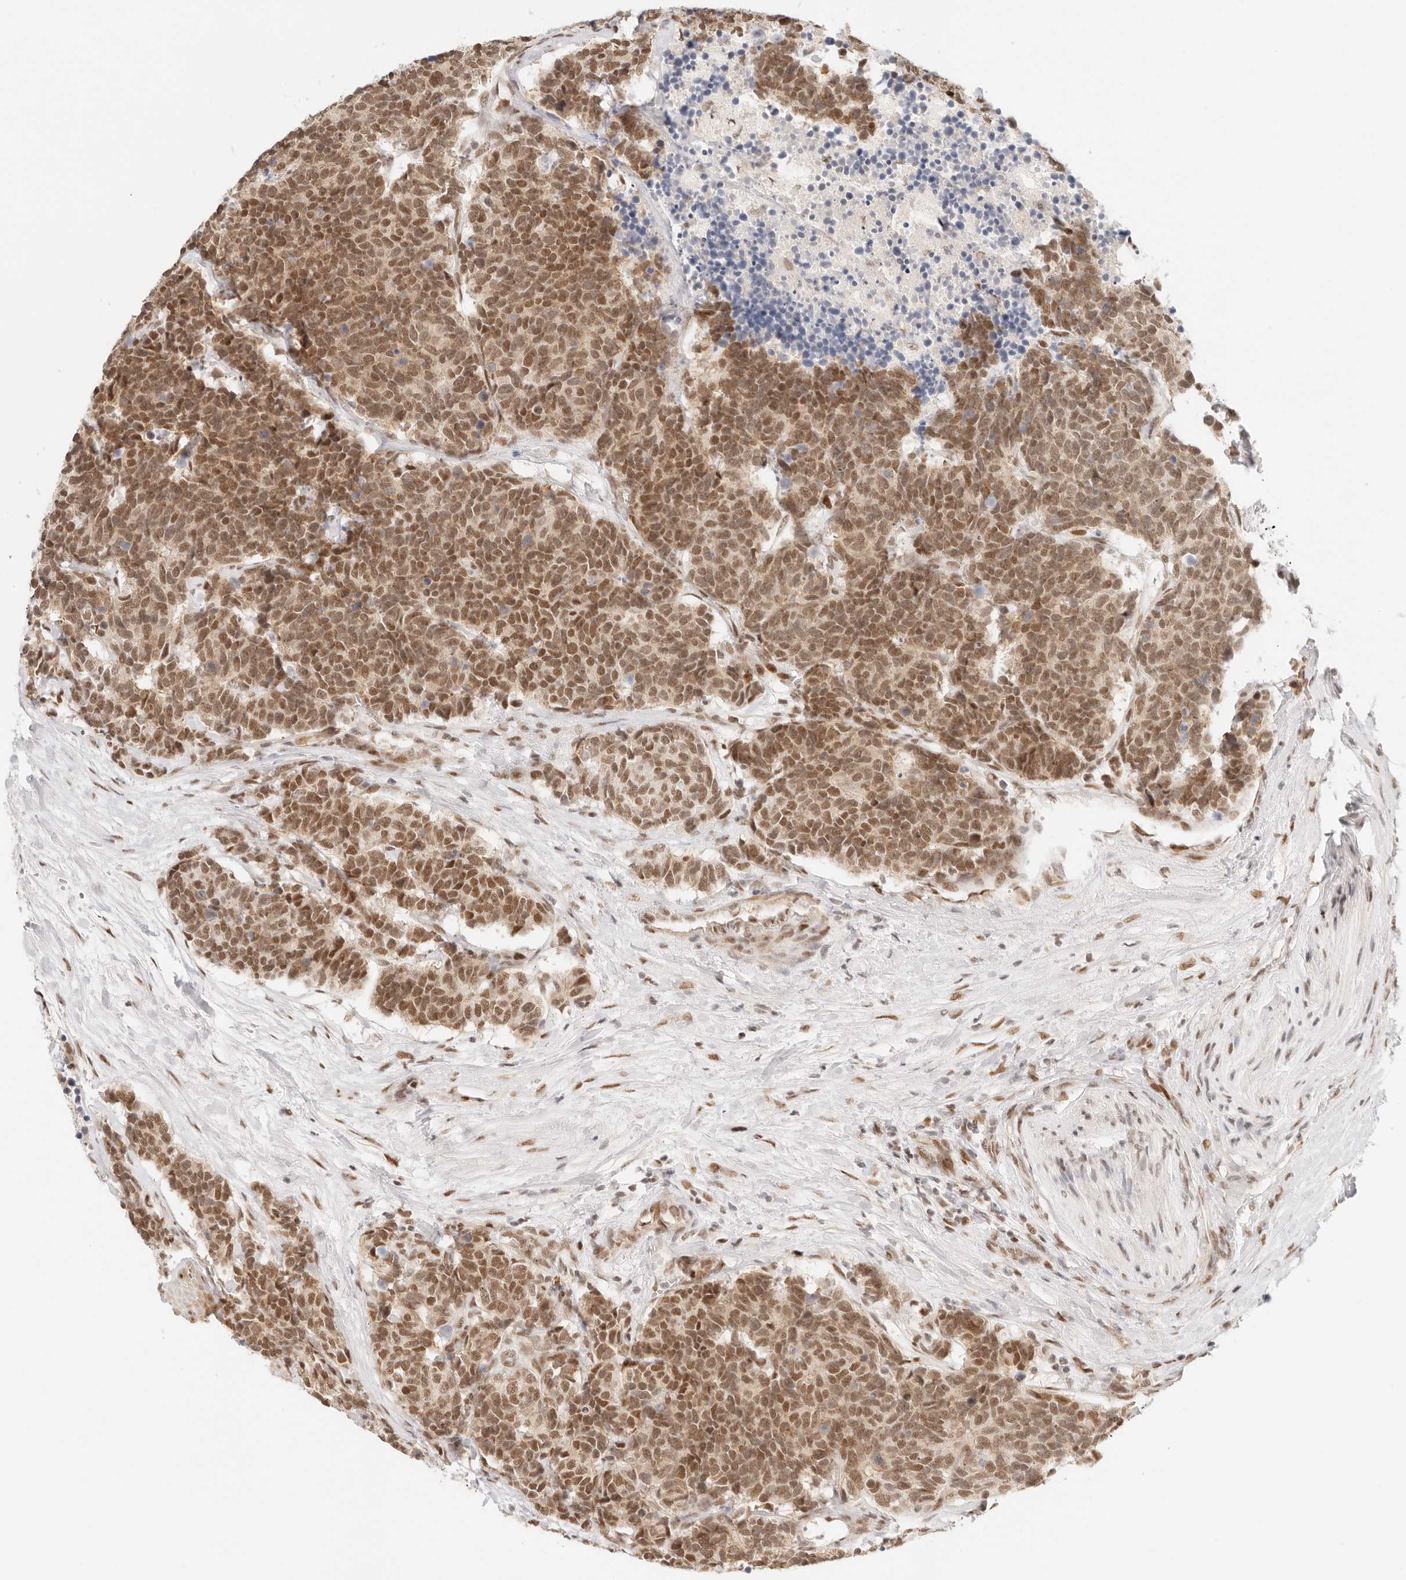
{"staining": {"intensity": "strong", "quantity": ">75%", "location": "nuclear"}, "tissue": "carcinoid", "cell_type": "Tumor cells", "image_type": "cancer", "snomed": [{"axis": "morphology", "description": "Carcinoma, NOS"}, {"axis": "morphology", "description": "Carcinoid, malignant, NOS"}, {"axis": "topography", "description": "Urinary bladder"}], "caption": "Immunohistochemical staining of human carcinoid displays high levels of strong nuclear positivity in about >75% of tumor cells.", "gene": "HOXC5", "patient": {"sex": "male", "age": 57}}